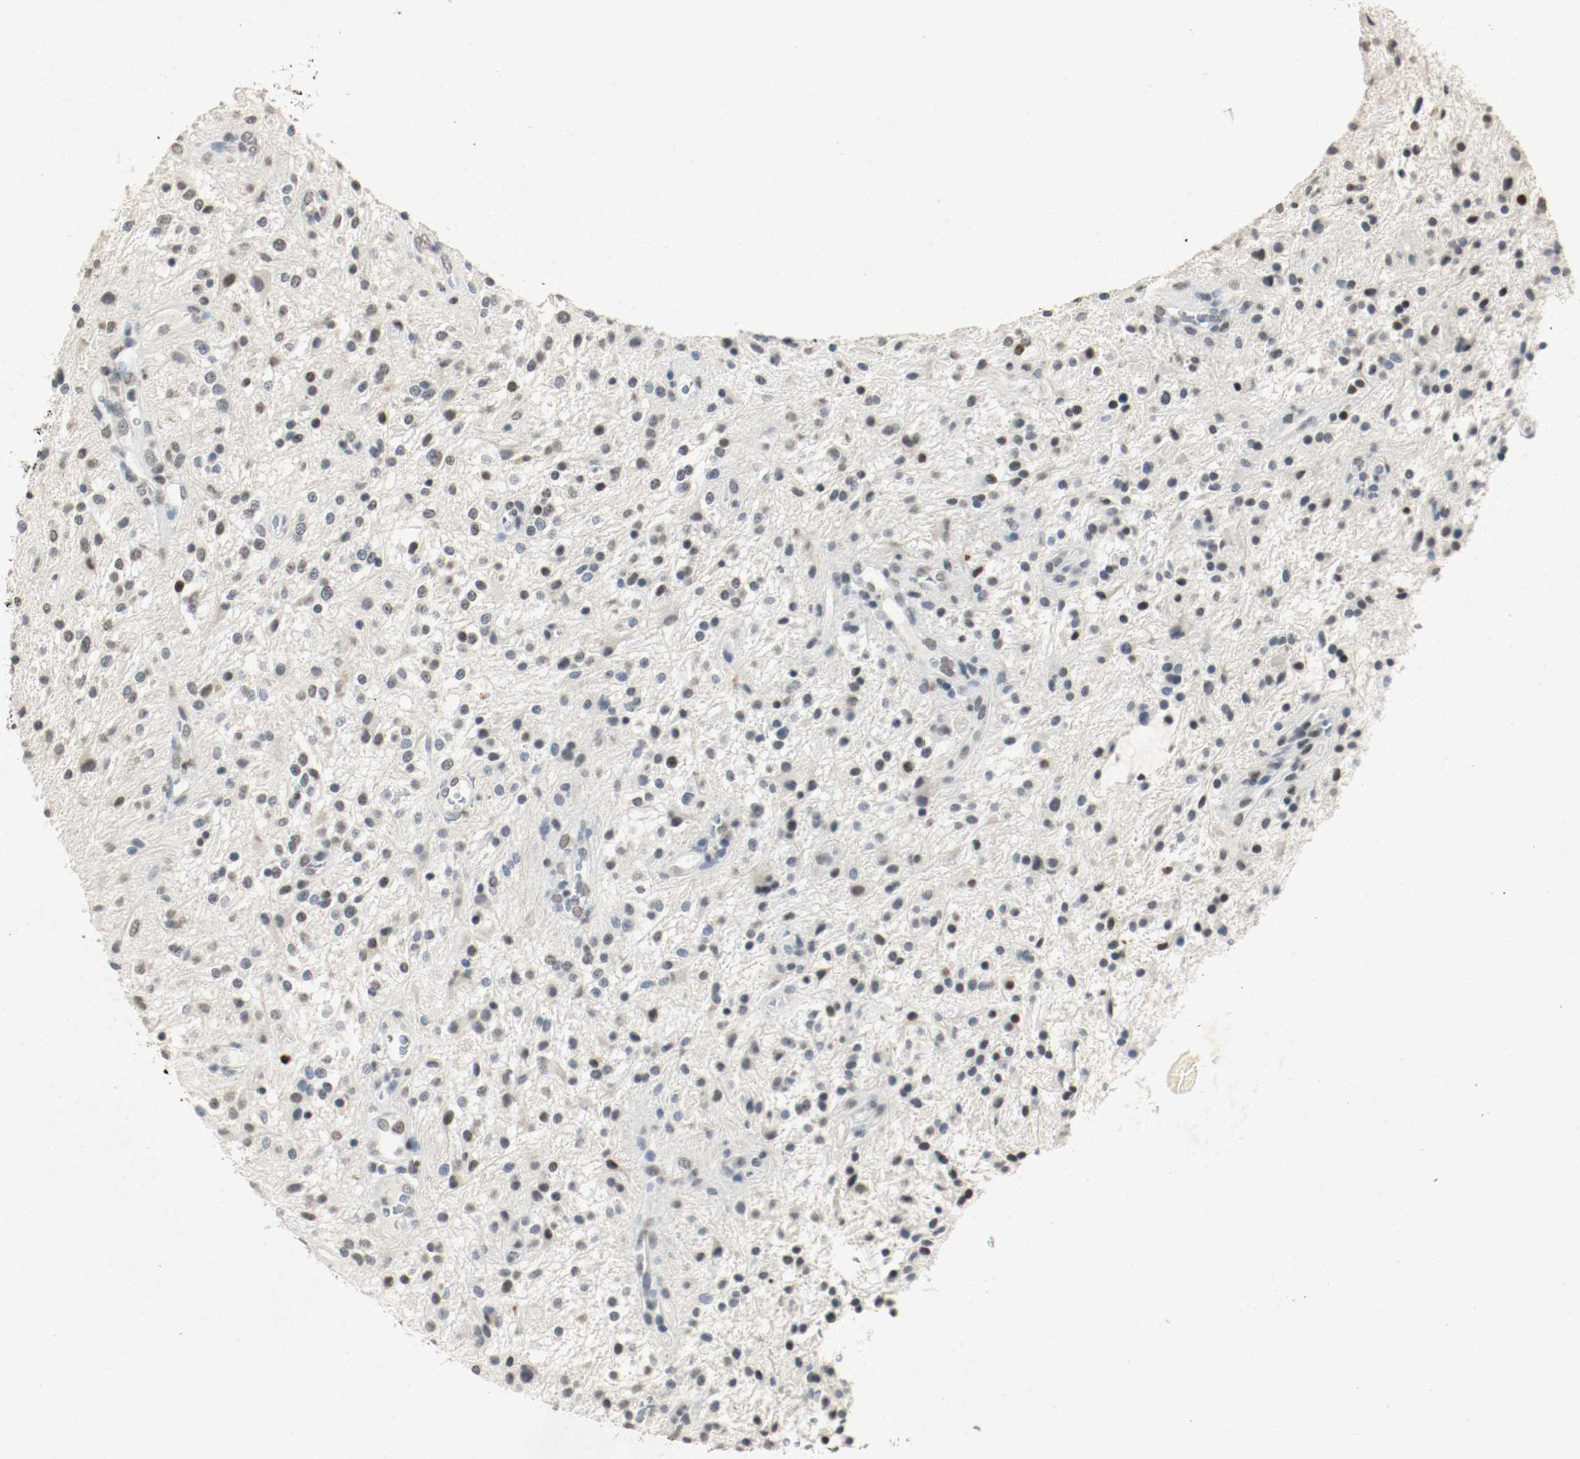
{"staining": {"intensity": "moderate", "quantity": ">75%", "location": "nuclear"}, "tissue": "glioma", "cell_type": "Tumor cells", "image_type": "cancer", "snomed": [{"axis": "morphology", "description": "Glioma, malignant, NOS"}, {"axis": "topography", "description": "Cerebellum"}], "caption": "Approximately >75% of tumor cells in human glioma (malignant) reveal moderate nuclear protein positivity as visualized by brown immunohistochemical staining.", "gene": "DNMT1", "patient": {"sex": "female", "age": 10}}